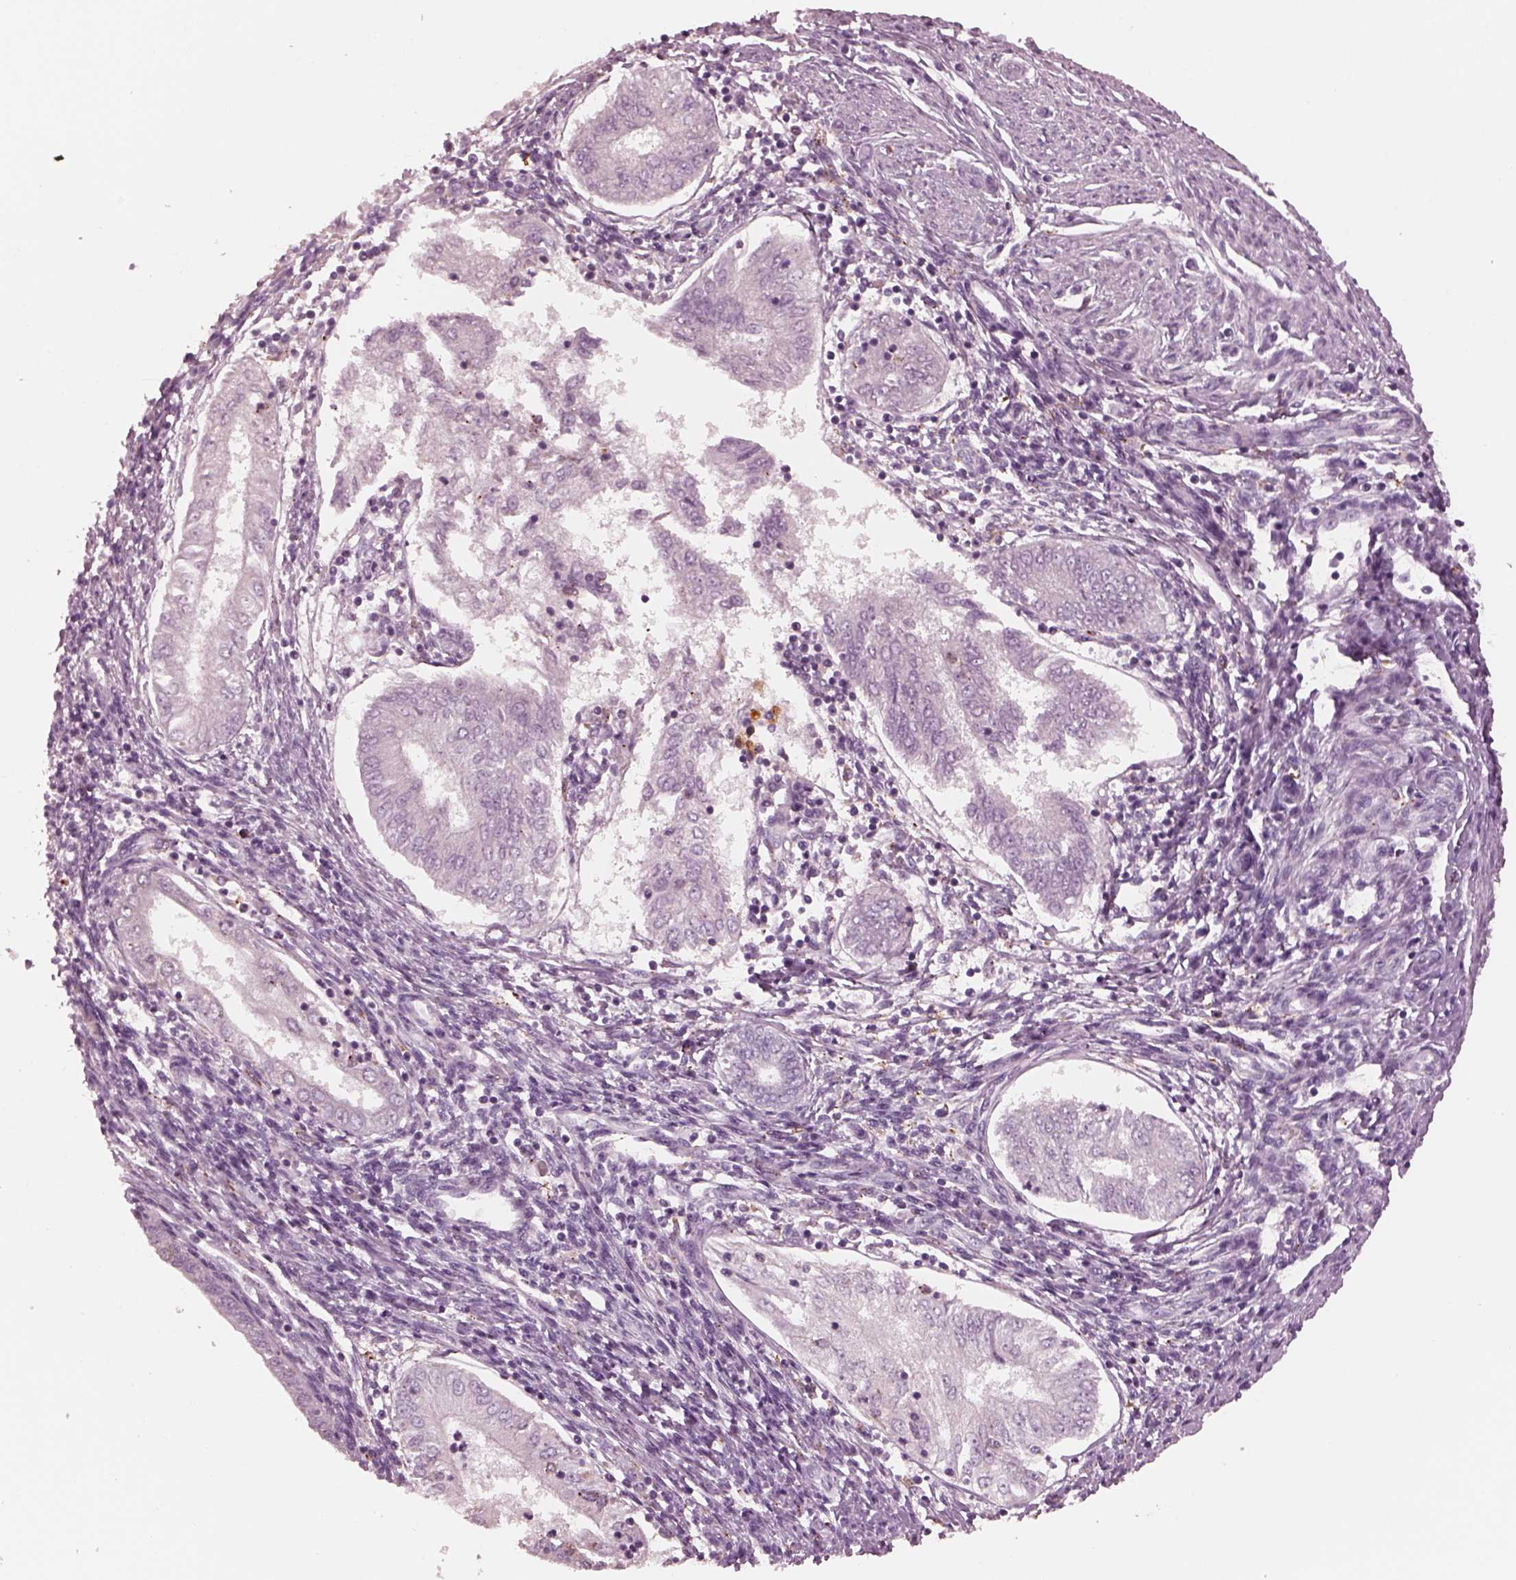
{"staining": {"intensity": "negative", "quantity": "none", "location": "none"}, "tissue": "endometrial cancer", "cell_type": "Tumor cells", "image_type": "cancer", "snomed": [{"axis": "morphology", "description": "Adenocarcinoma, NOS"}, {"axis": "topography", "description": "Endometrium"}], "caption": "Endometrial cancer (adenocarcinoma) stained for a protein using immunohistochemistry (IHC) reveals no expression tumor cells.", "gene": "SLAMF8", "patient": {"sex": "female", "age": 68}}